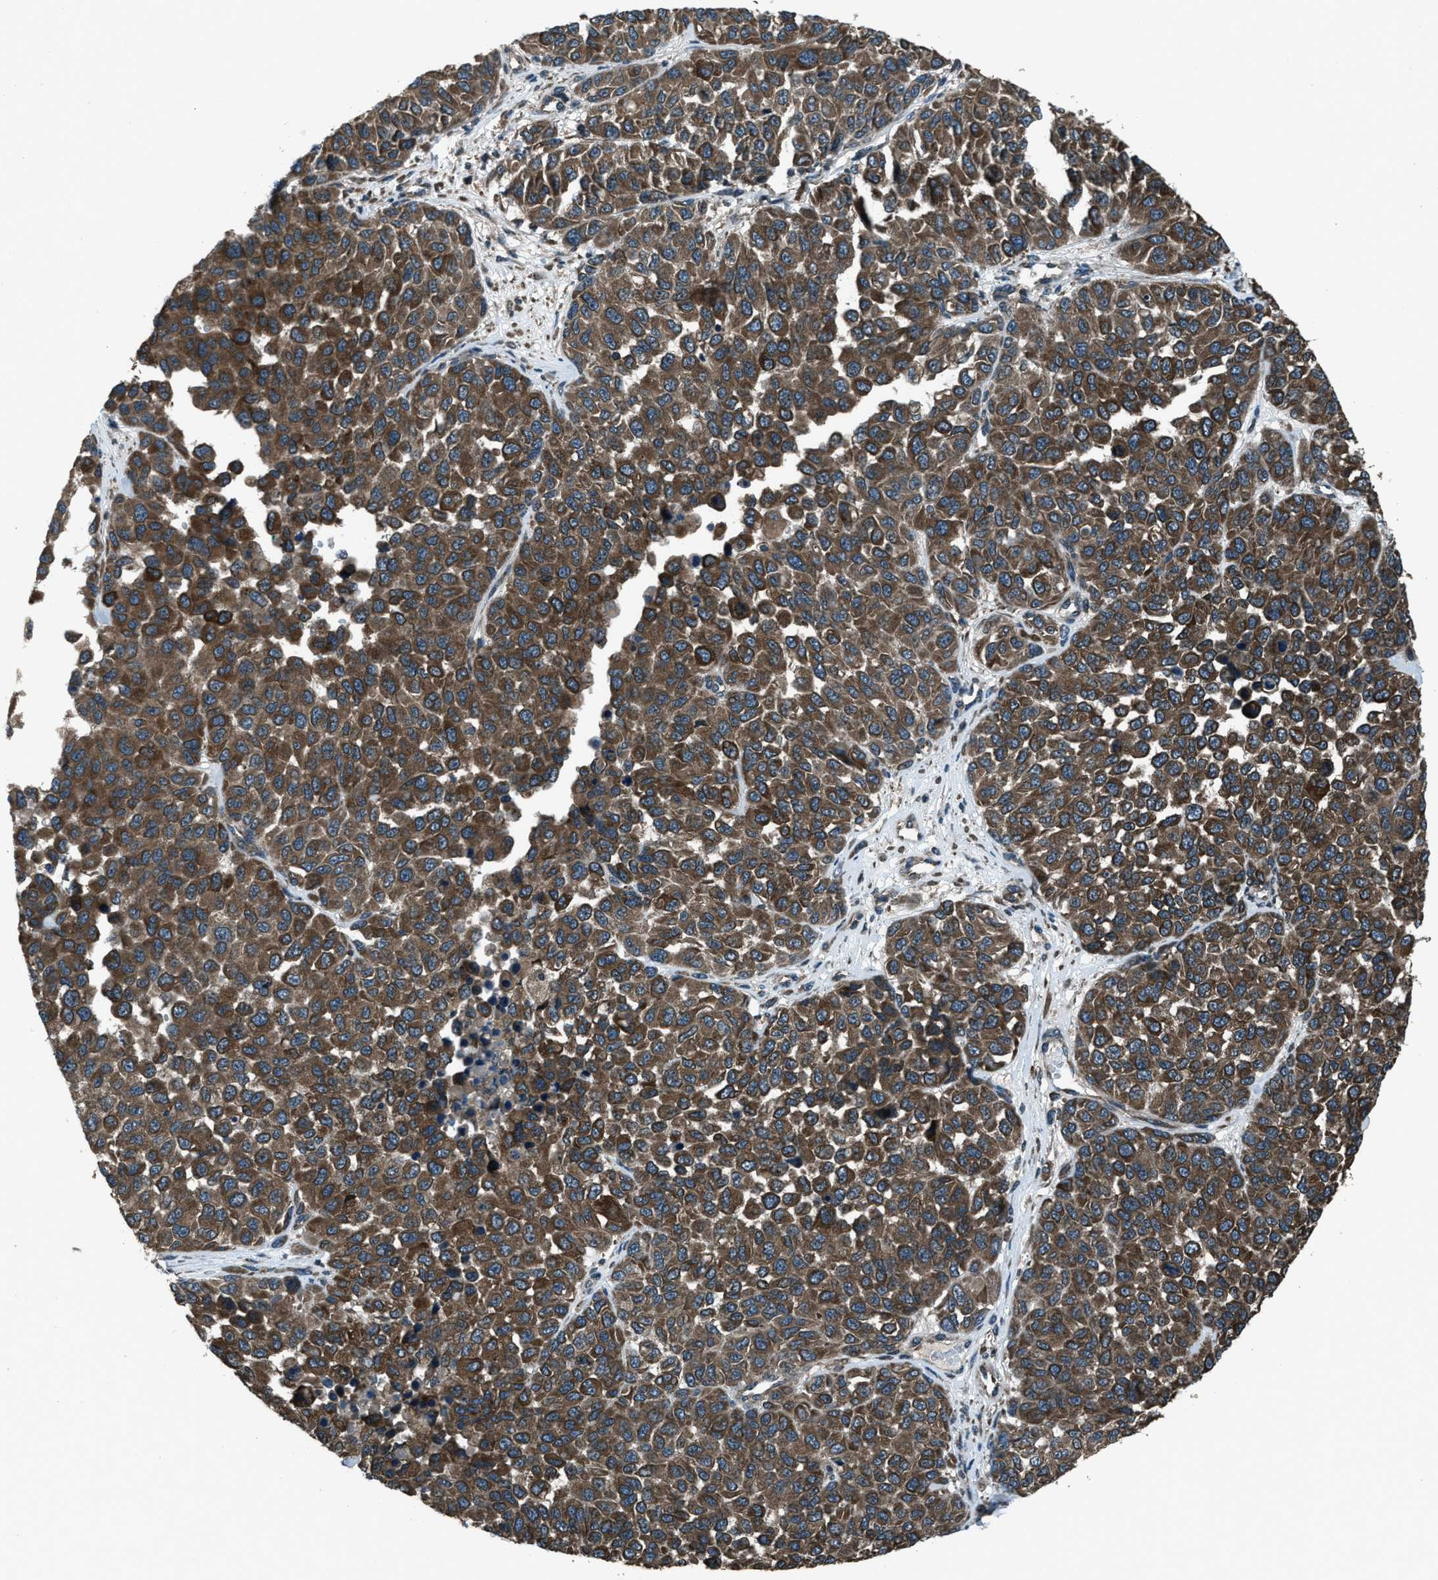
{"staining": {"intensity": "moderate", "quantity": ">75%", "location": "cytoplasmic/membranous"}, "tissue": "melanoma", "cell_type": "Tumor cells", "image_type": "cancer", "snomed": [{"axis": "morphology", "description": "Malignant melanoma, NOS"}, {"axis": "topography", "description": "Skin"}], "caption": "Immunohistochemical staining of malignant melanoma reveals moderate cytoplasmic/membranous protein positivity in about >75% of tumor cells.", "gene": "TRIM4", "patient": {"sex": "male", "age": 62}}